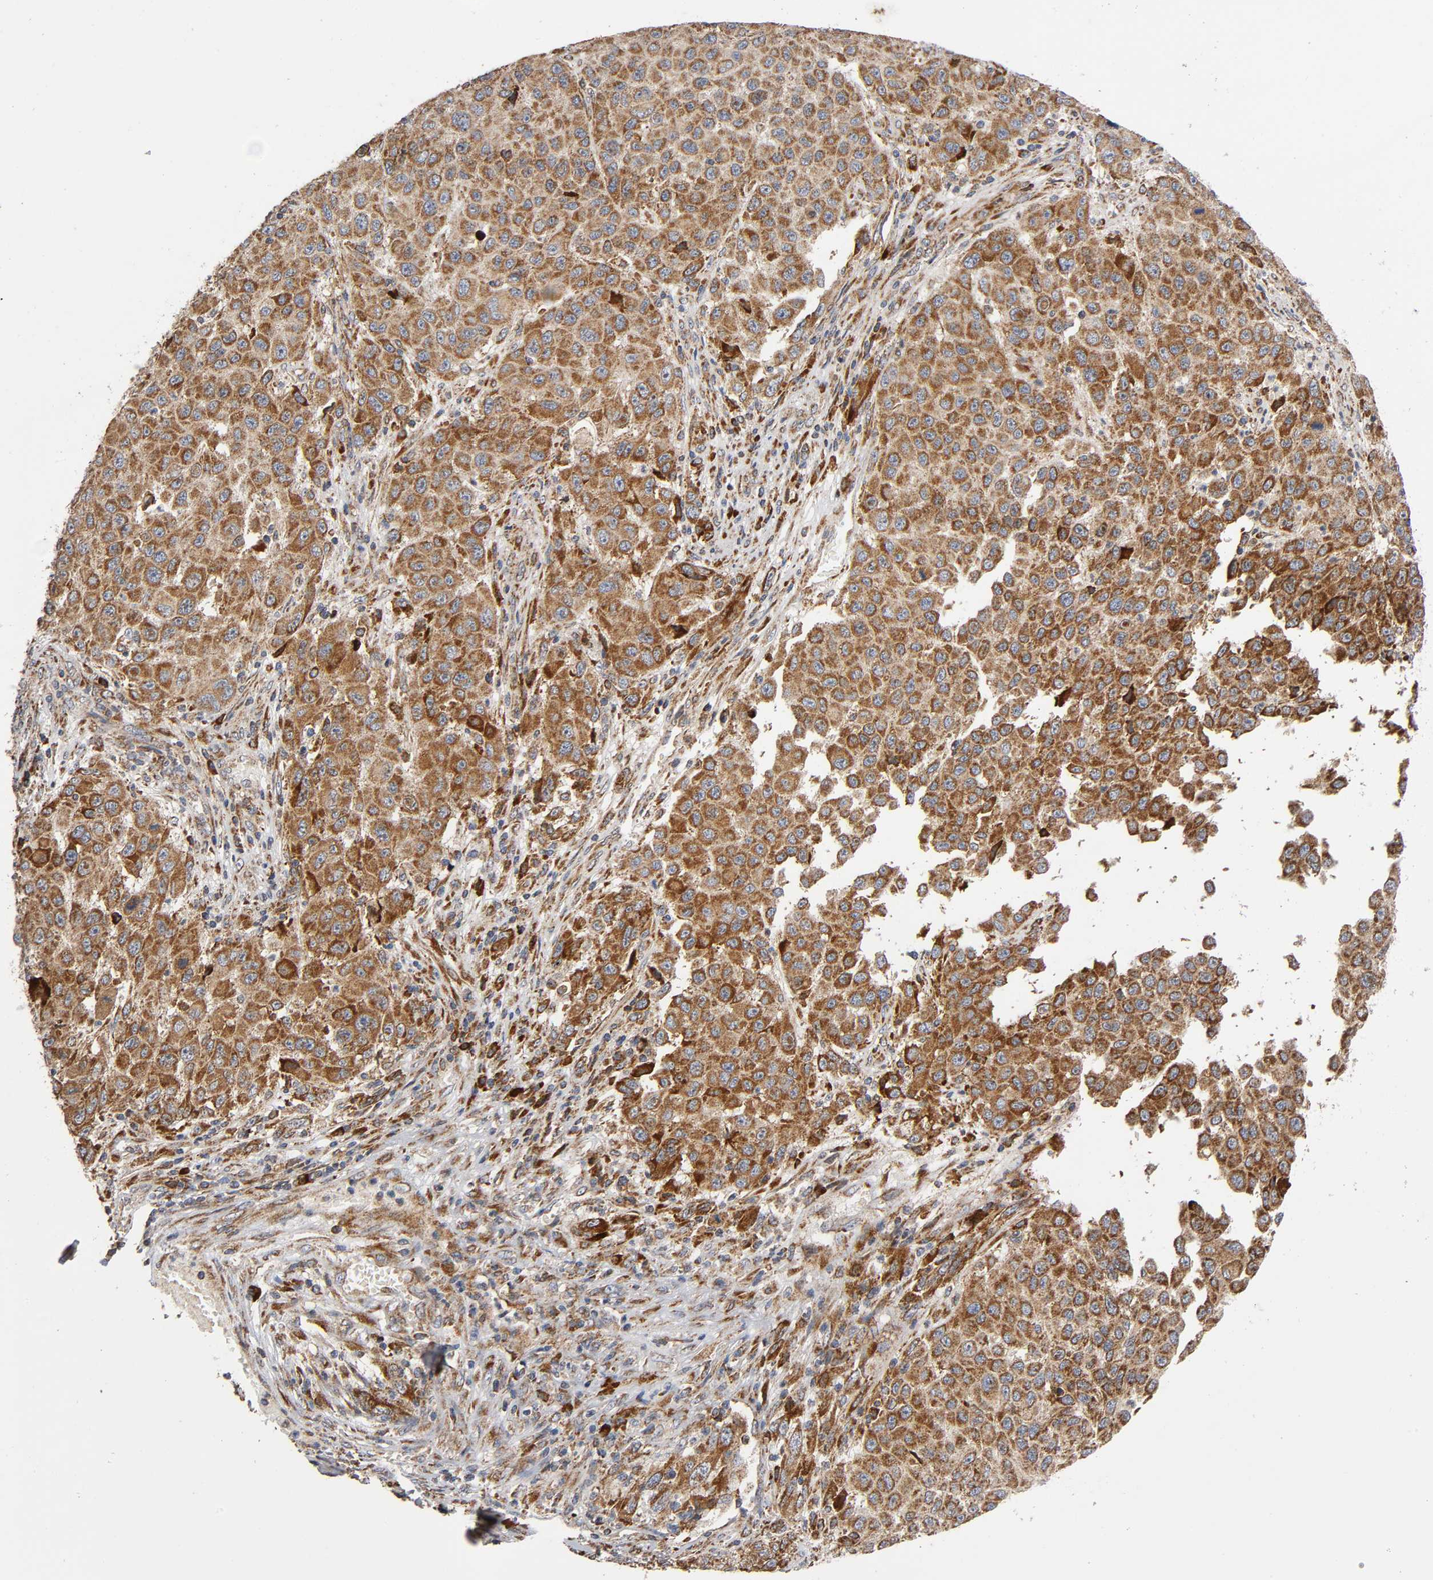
{"staining": {"intensity": "moderate", "quantity": ">75%", "location": "cytoplasmic/membranous"}, "tissue": "melanoma", "cell_type": "Tumor cells", "image_type": "cancer", "snomed": [{"axis": "morphology", "description": "Malignant melanoma, Metastatic site"}, {"axis": "topography", "description": "Lymph node"}], "caption": "High-power microscopy captured an IHC micrograph of melanoma, revealing moderate cytoplasmic/membranous expression in approximately >75% of tumor cells.", "gene": "MAP3K1", "patient": {"sex": "male", "age": 61}}